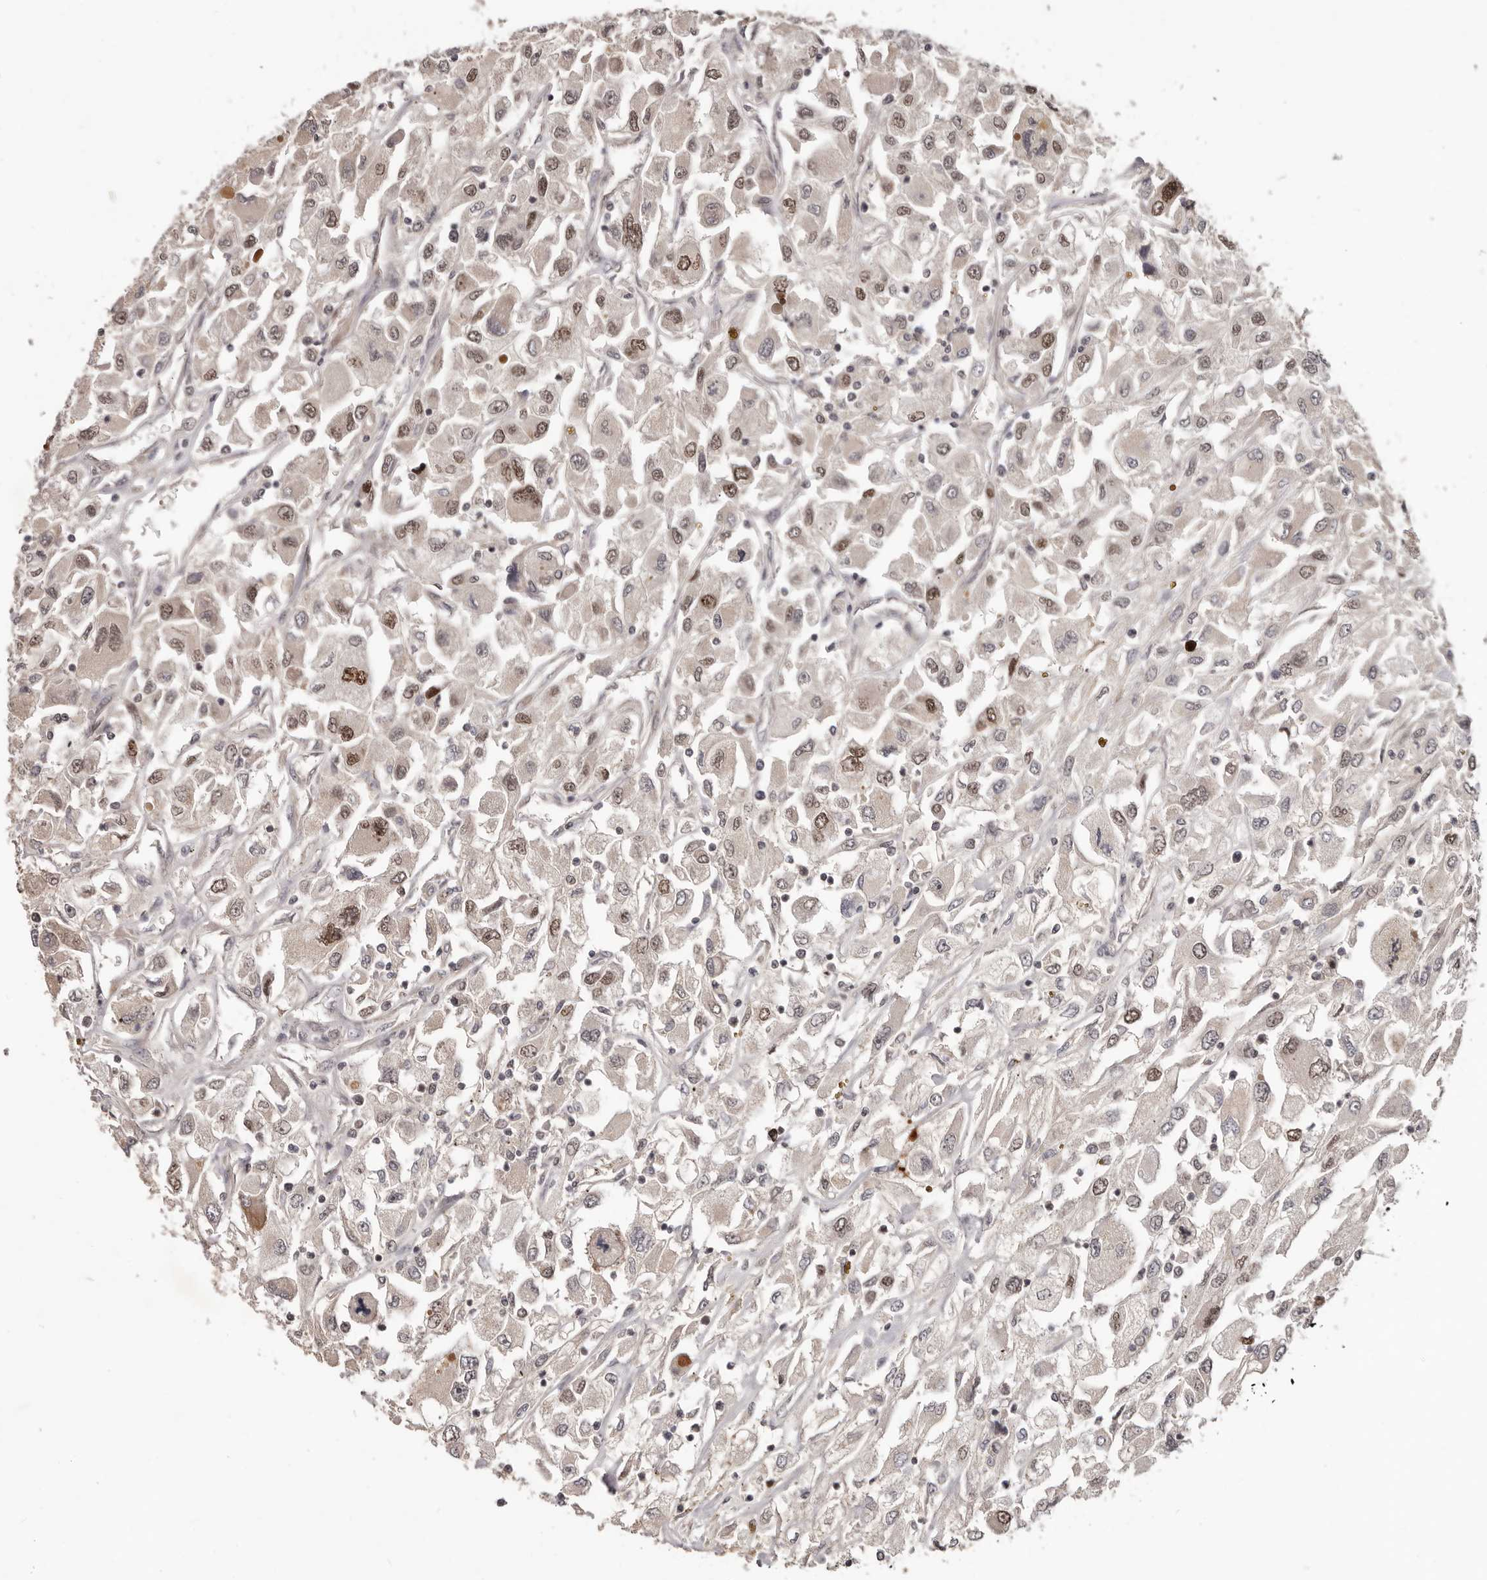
{"staining": {"intensity": "moderate", "quantity": "25%-75%", "location": "nuclear"}, "tissue": "renal cancer", "cell_type": "Tumor cells", "image_type": "cancer", "snomed": [{"axis": "morphology", "description": "Adenocarcinoma, NOS"}, {"axis": "topography", "description": "Kidney"}], "caption": "High-power microscopy captured an IHC image of renal adenocarcinoma, revealing moderate nuclear staining in about 25%-75% of tumor cells.", "gene": "TBX5", "patient": {"sex": "female", "age": 52}}